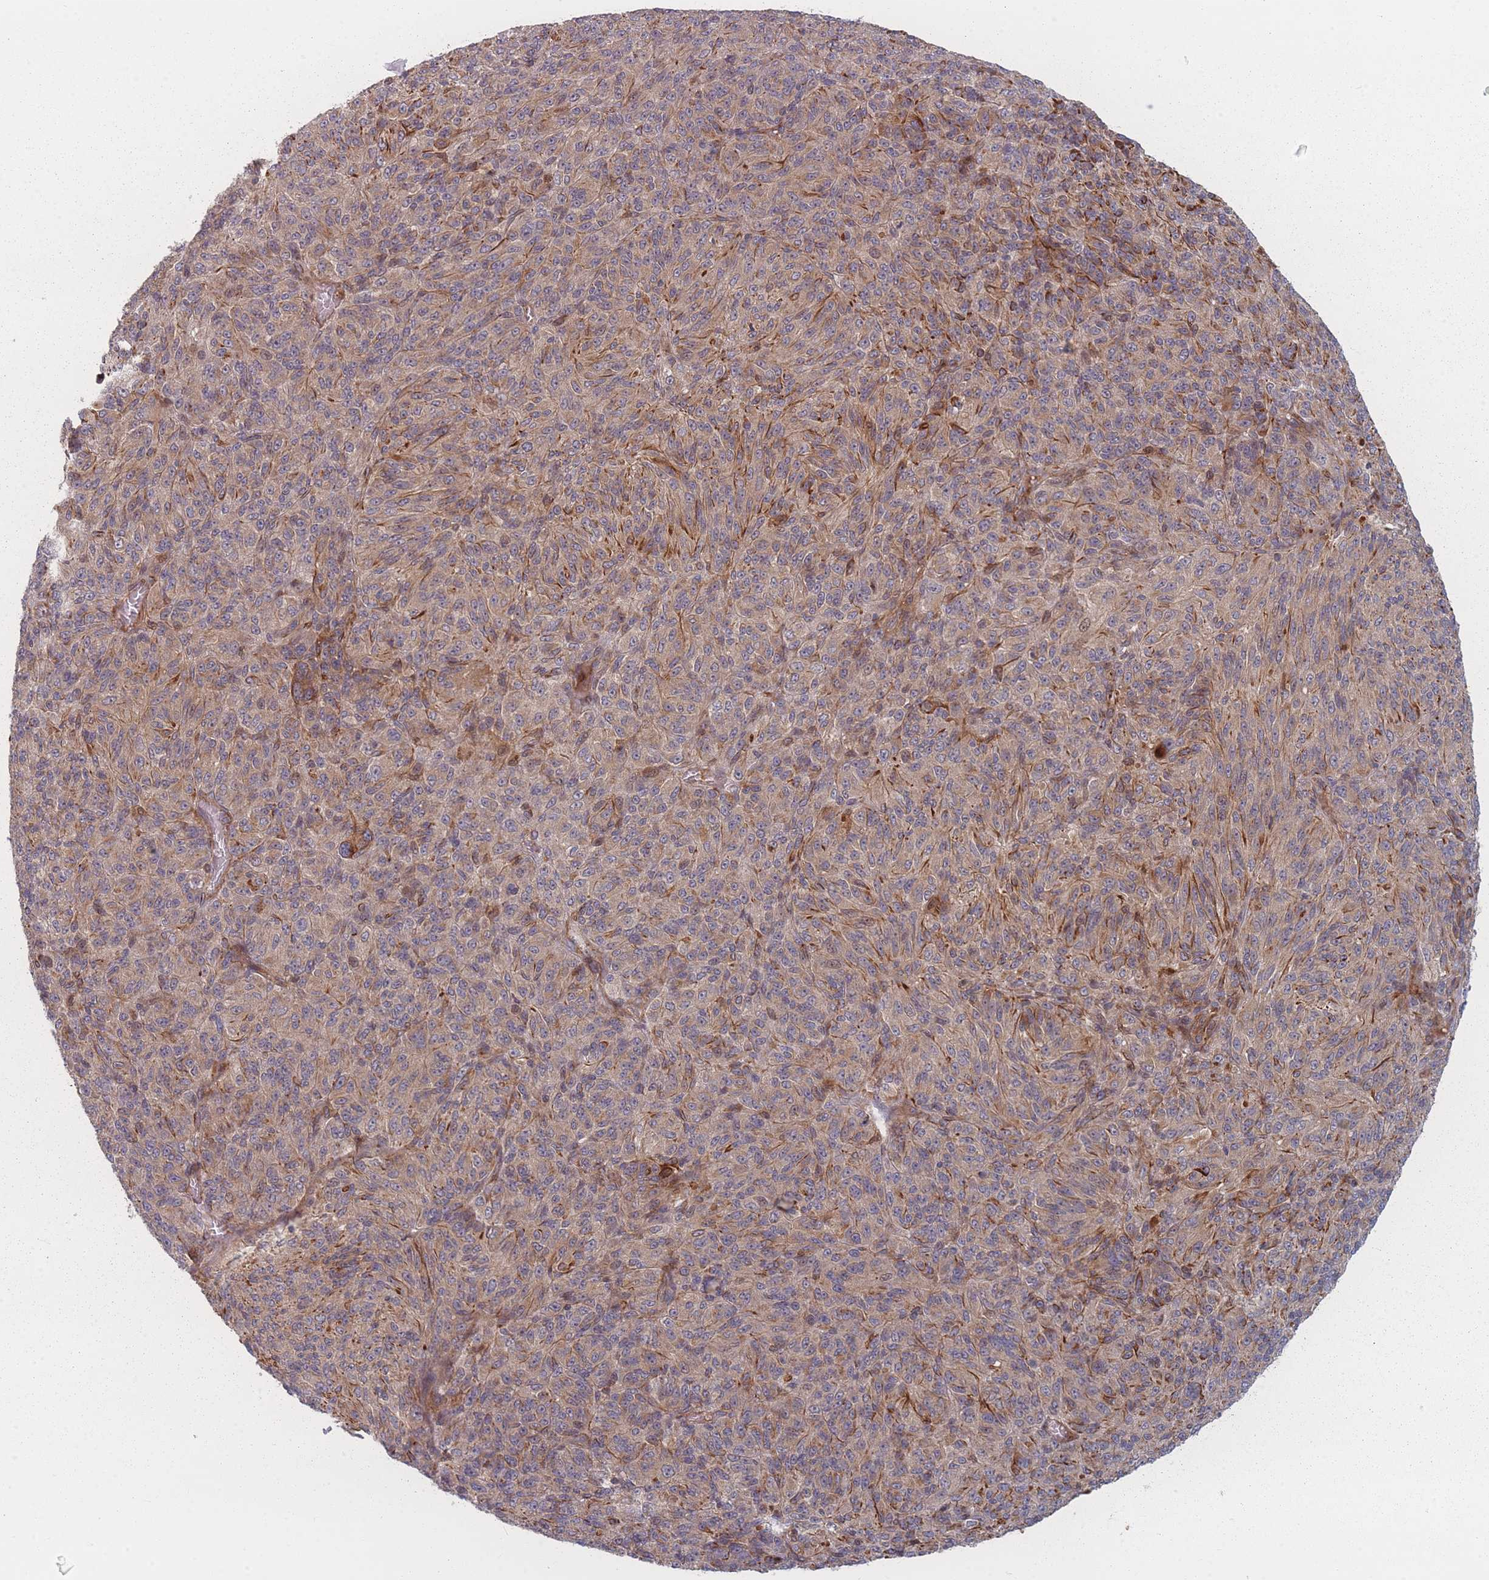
{"staining": {"intensity": "weak", "quantity": "<25%", "location": "cytoplasmic/membranous"}, "tissue": "melanoma", "cell_type": "Tumor cells", "image_type": "cancer", "snomed": [{"axis": "morphology", "description": "Malignant melanoma, Metastatic site"}, {"axis": "topography", "description": "Brain"}], "caption": "Tumor cells show no significant protein staining in malignant melanoma (metastatic site). Brightfield microscopy of immunohistochemistry (IHC) stained with DAB (brown) and hematoxylin (blue), captured at high magnification.", "gene": "EEF1AKMT2", "patient": {"sex": "female", "age": 56}}